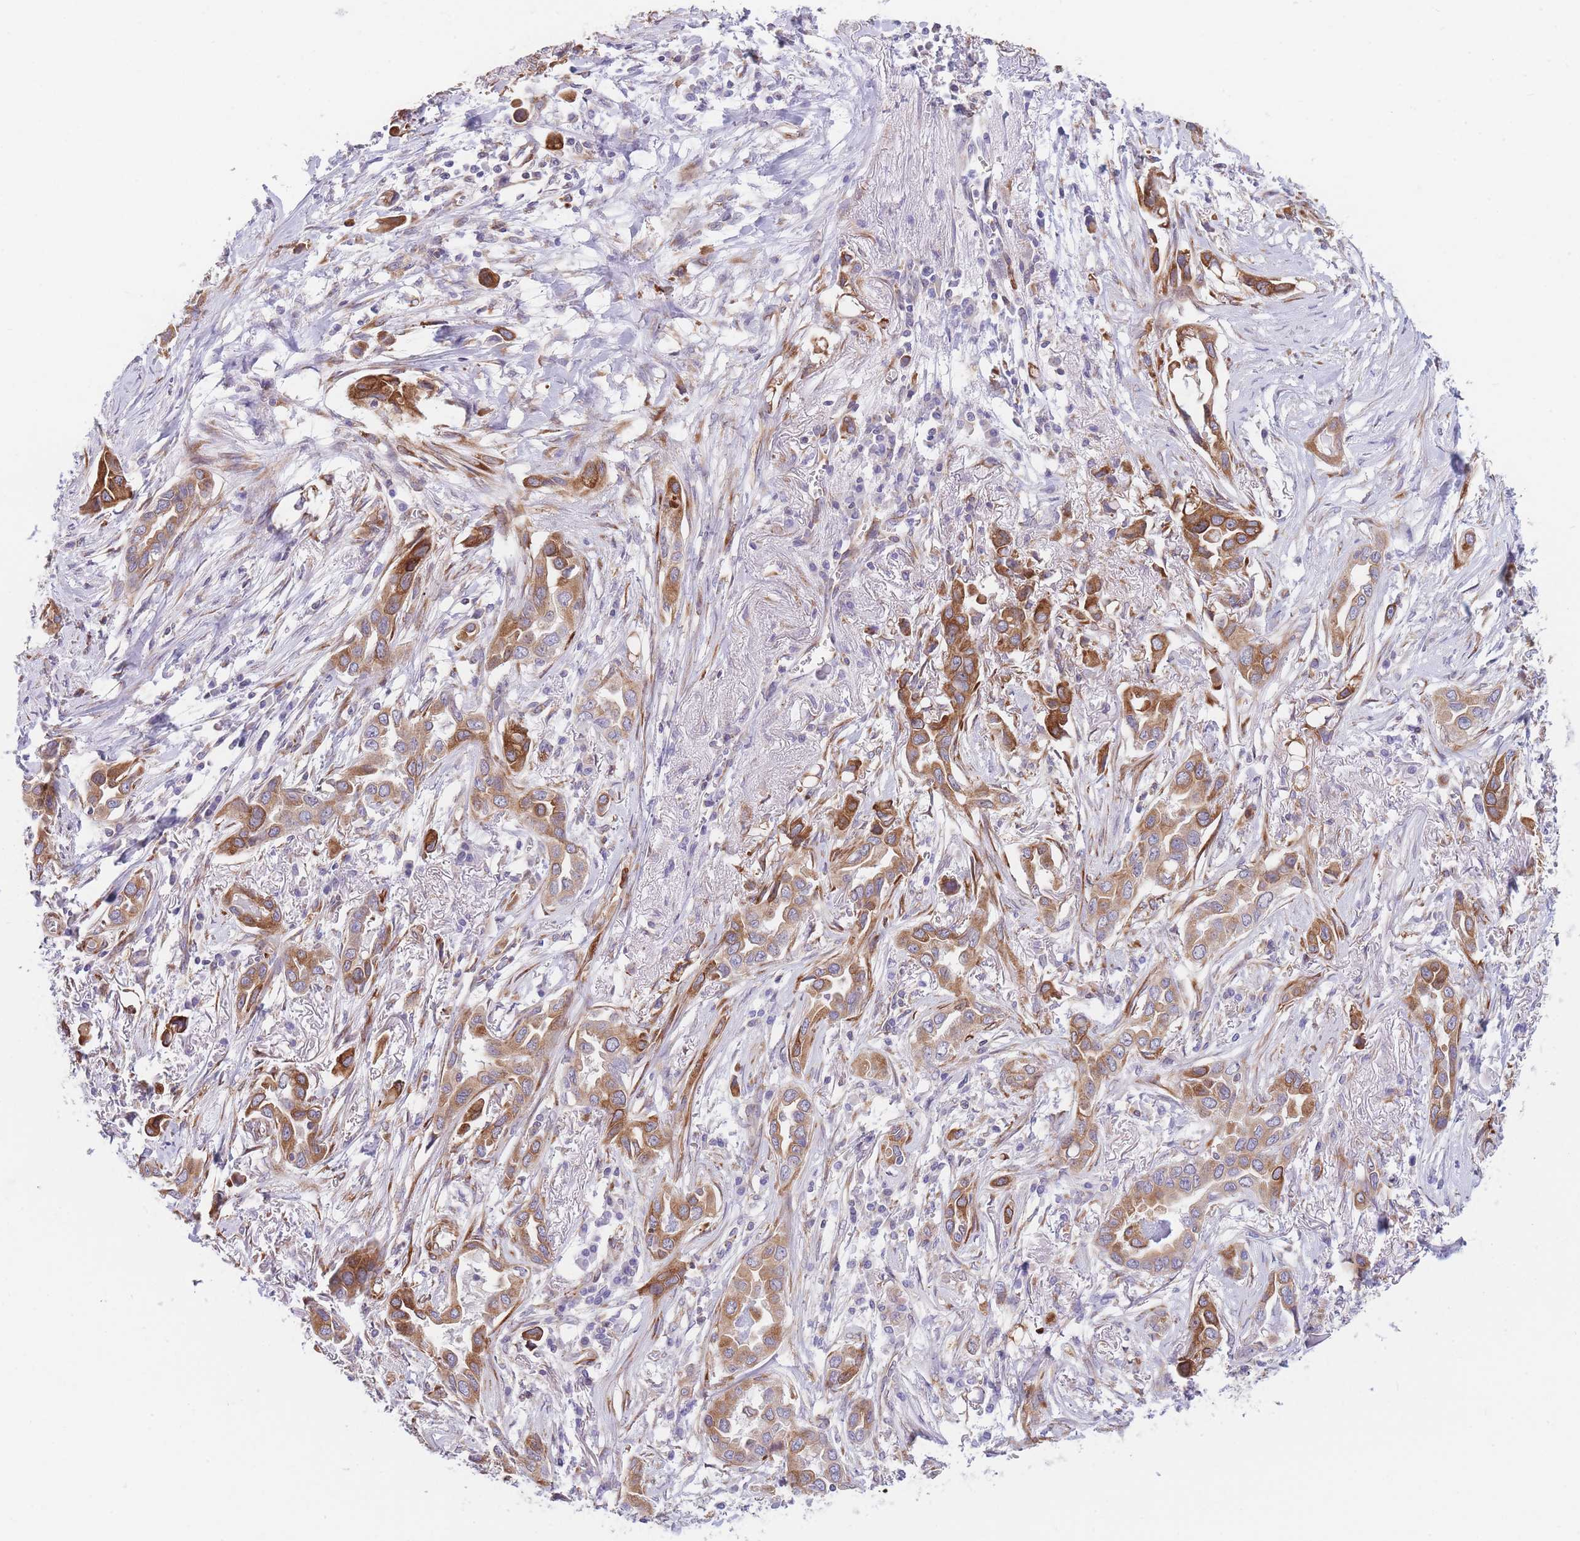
{"staining": {"intensity": "moderate", "quantity": ">75%", "location": "cytoplasmic/membranous"}, "tissue": "lung cancer", "cell_type": "Tumor cells", "image_type": "cancer", "snomed": [{"axis": "morphology", "description": "Adenocarcinoma, NOS"}, {"axis": "topography", "description": "Lung"}], "caption": "Moderate cytoplasmic/membranous protein expression is seen in approximately >75% of tumor cells in adenocarcinoma (lung).", "gene": "AK9", "patient": {"sex": "female", "age": 76}}